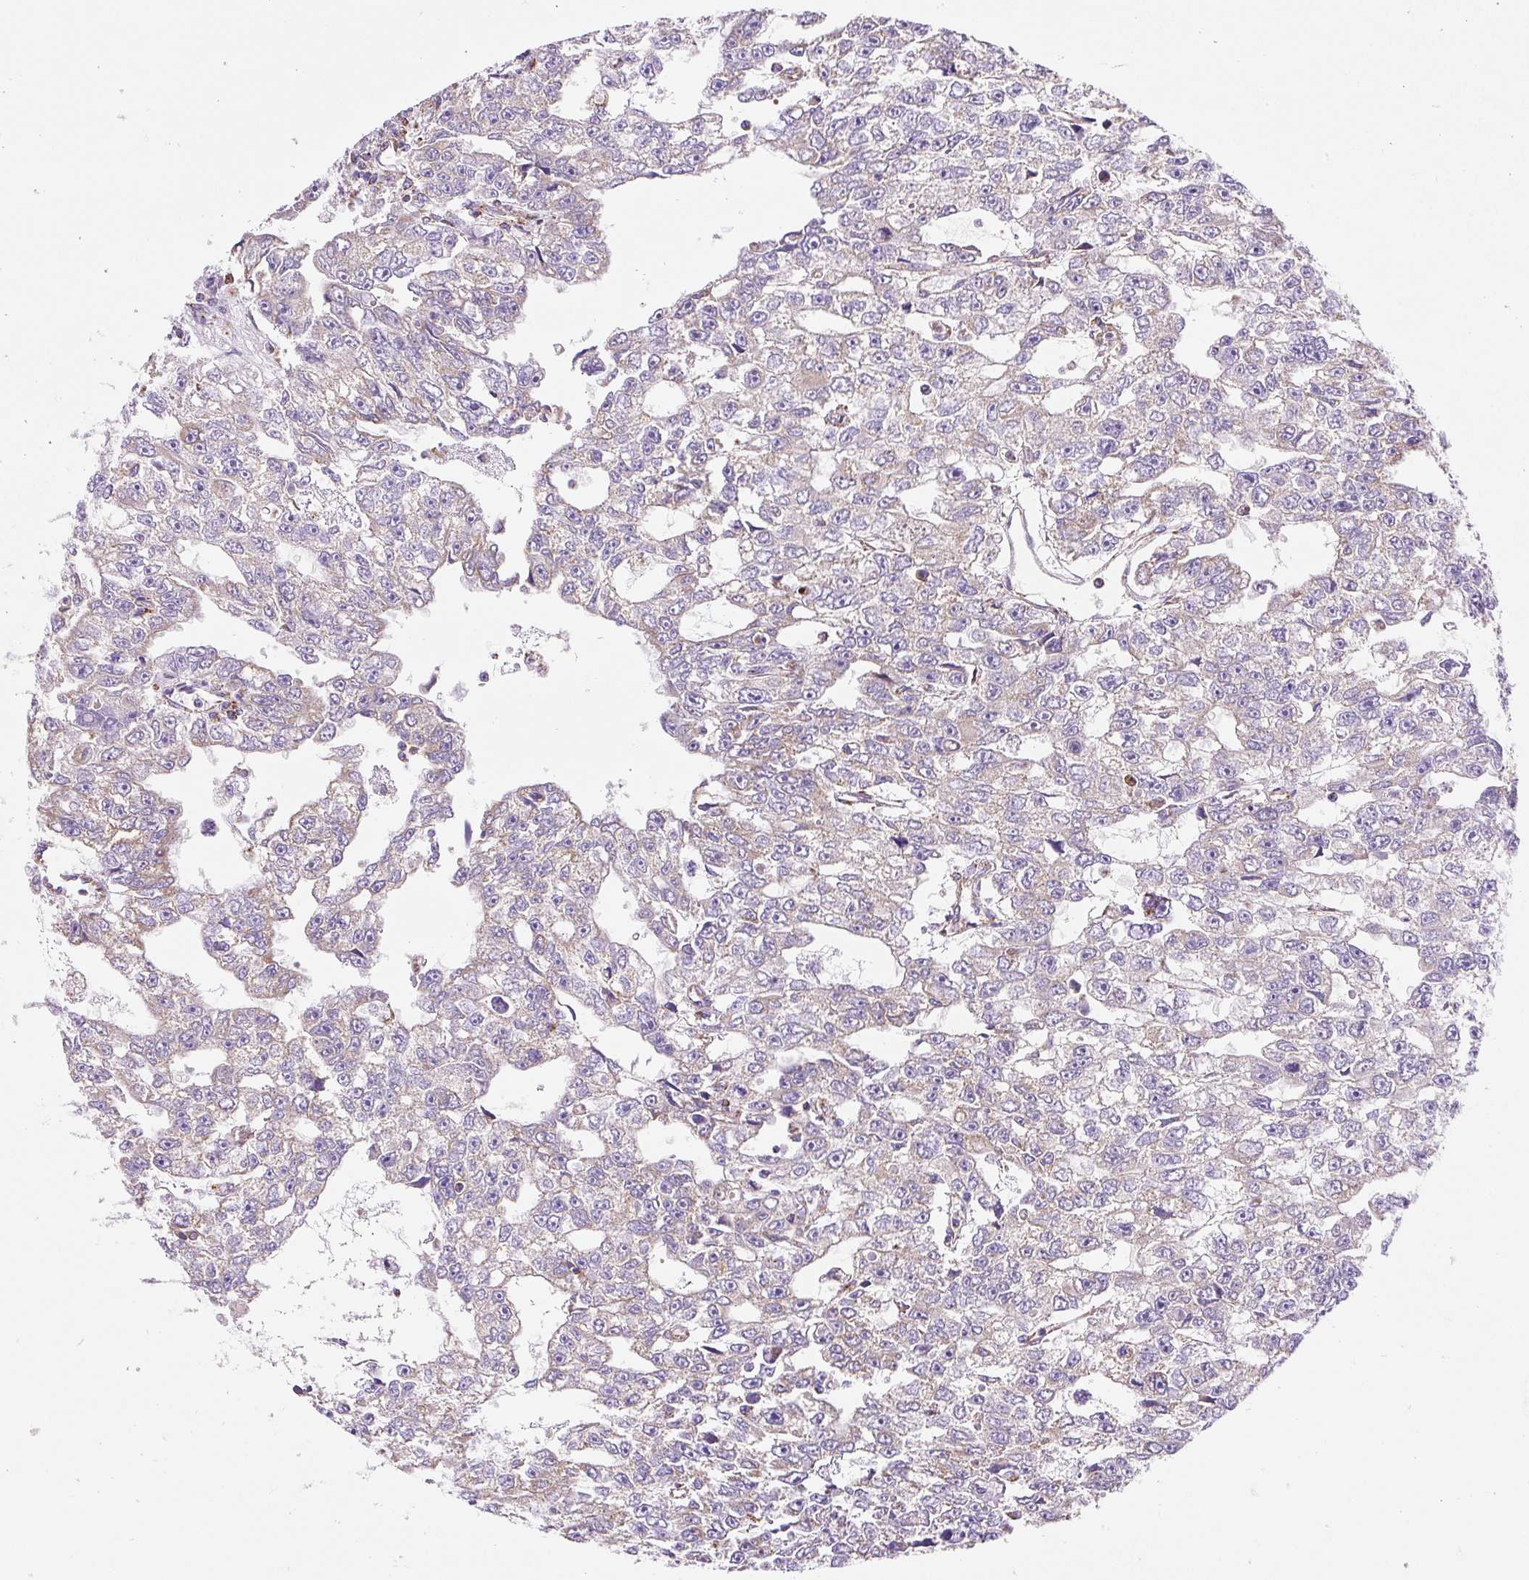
{"staining": {"intensity": "weak", "quantity": "25%-75%", "location": "cytoplasmic/membranous"}, "tissue": "testis cancer", "cell_type": "Tumor cells", "image_type": "cancer", "snomed": [{"axis": "morphology", "description": "Carcinoma, Embryonal, NOS"}, {"axis": "topography", "description": "Testis"}], "caption": "Weak cytoplasmic/membranous staining is appreciated in about 25%-75% of tumor cells in testis embryonal carcinoma.", "gene": "DAAM2", "patient": {"sex": "male", "age": 20}}